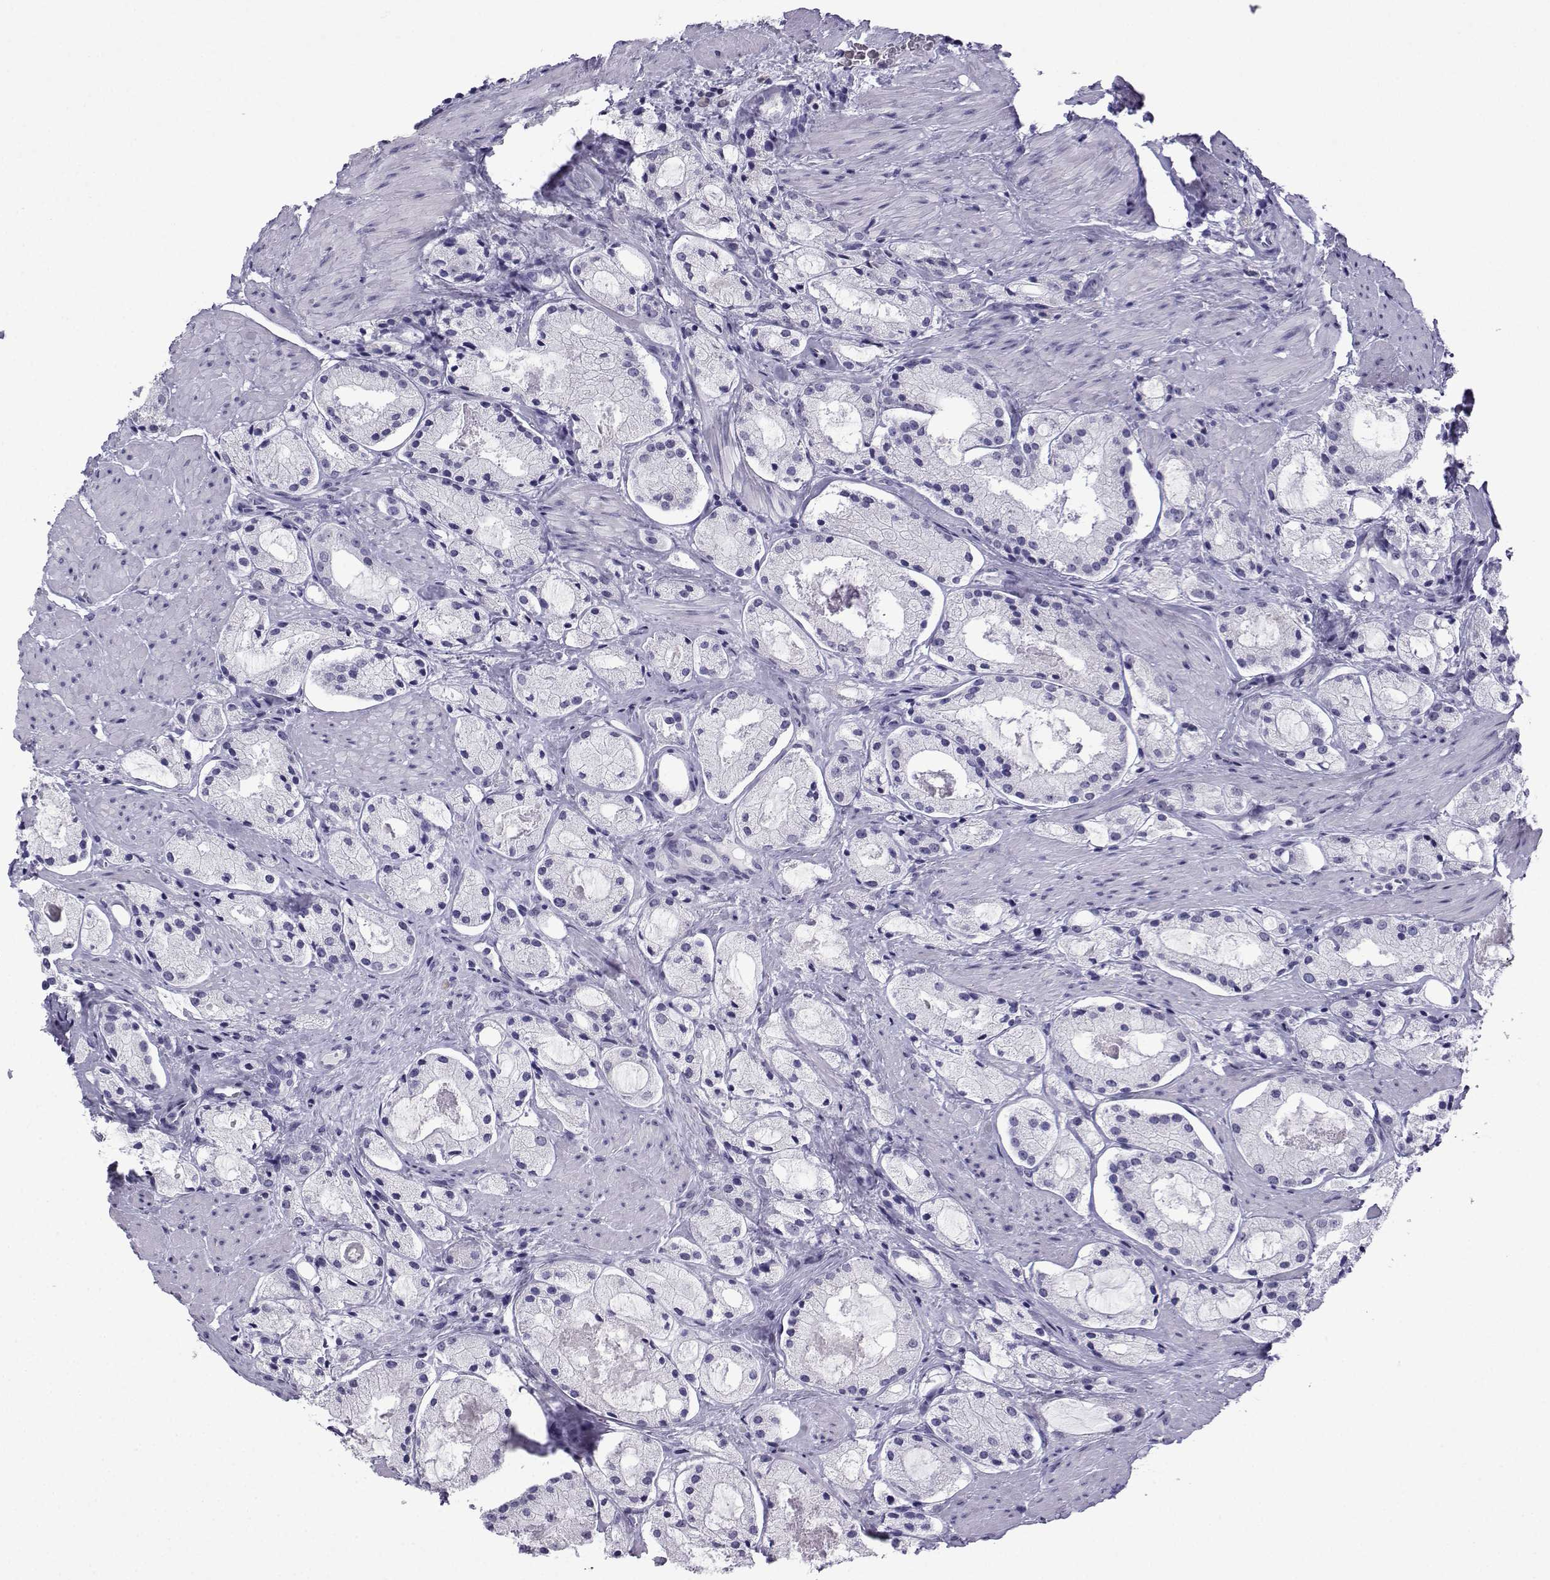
{"staining": {"intensity": "negative", "quantity": "none", "location": "none"}, "tissue": "prostate cancer", "cell_type": "Tumor cells", "image_type": "cancer", "snomed": [{"axis": "morphology", "description": "Adenocarcinoma, NOS"}, {"axis": "morphology", "description": "Adenocarcinoma, High grade"}, {"axis": "topography", "description": "Prostate"}], "caption": "This is a micrograph of immunohistochemistry (IHC) staining of adenocarcinoma (prostate), which shows no expression in tumor cells.", "gene": "MRGBP", "patient": {"sex": "male", "age": 64}}